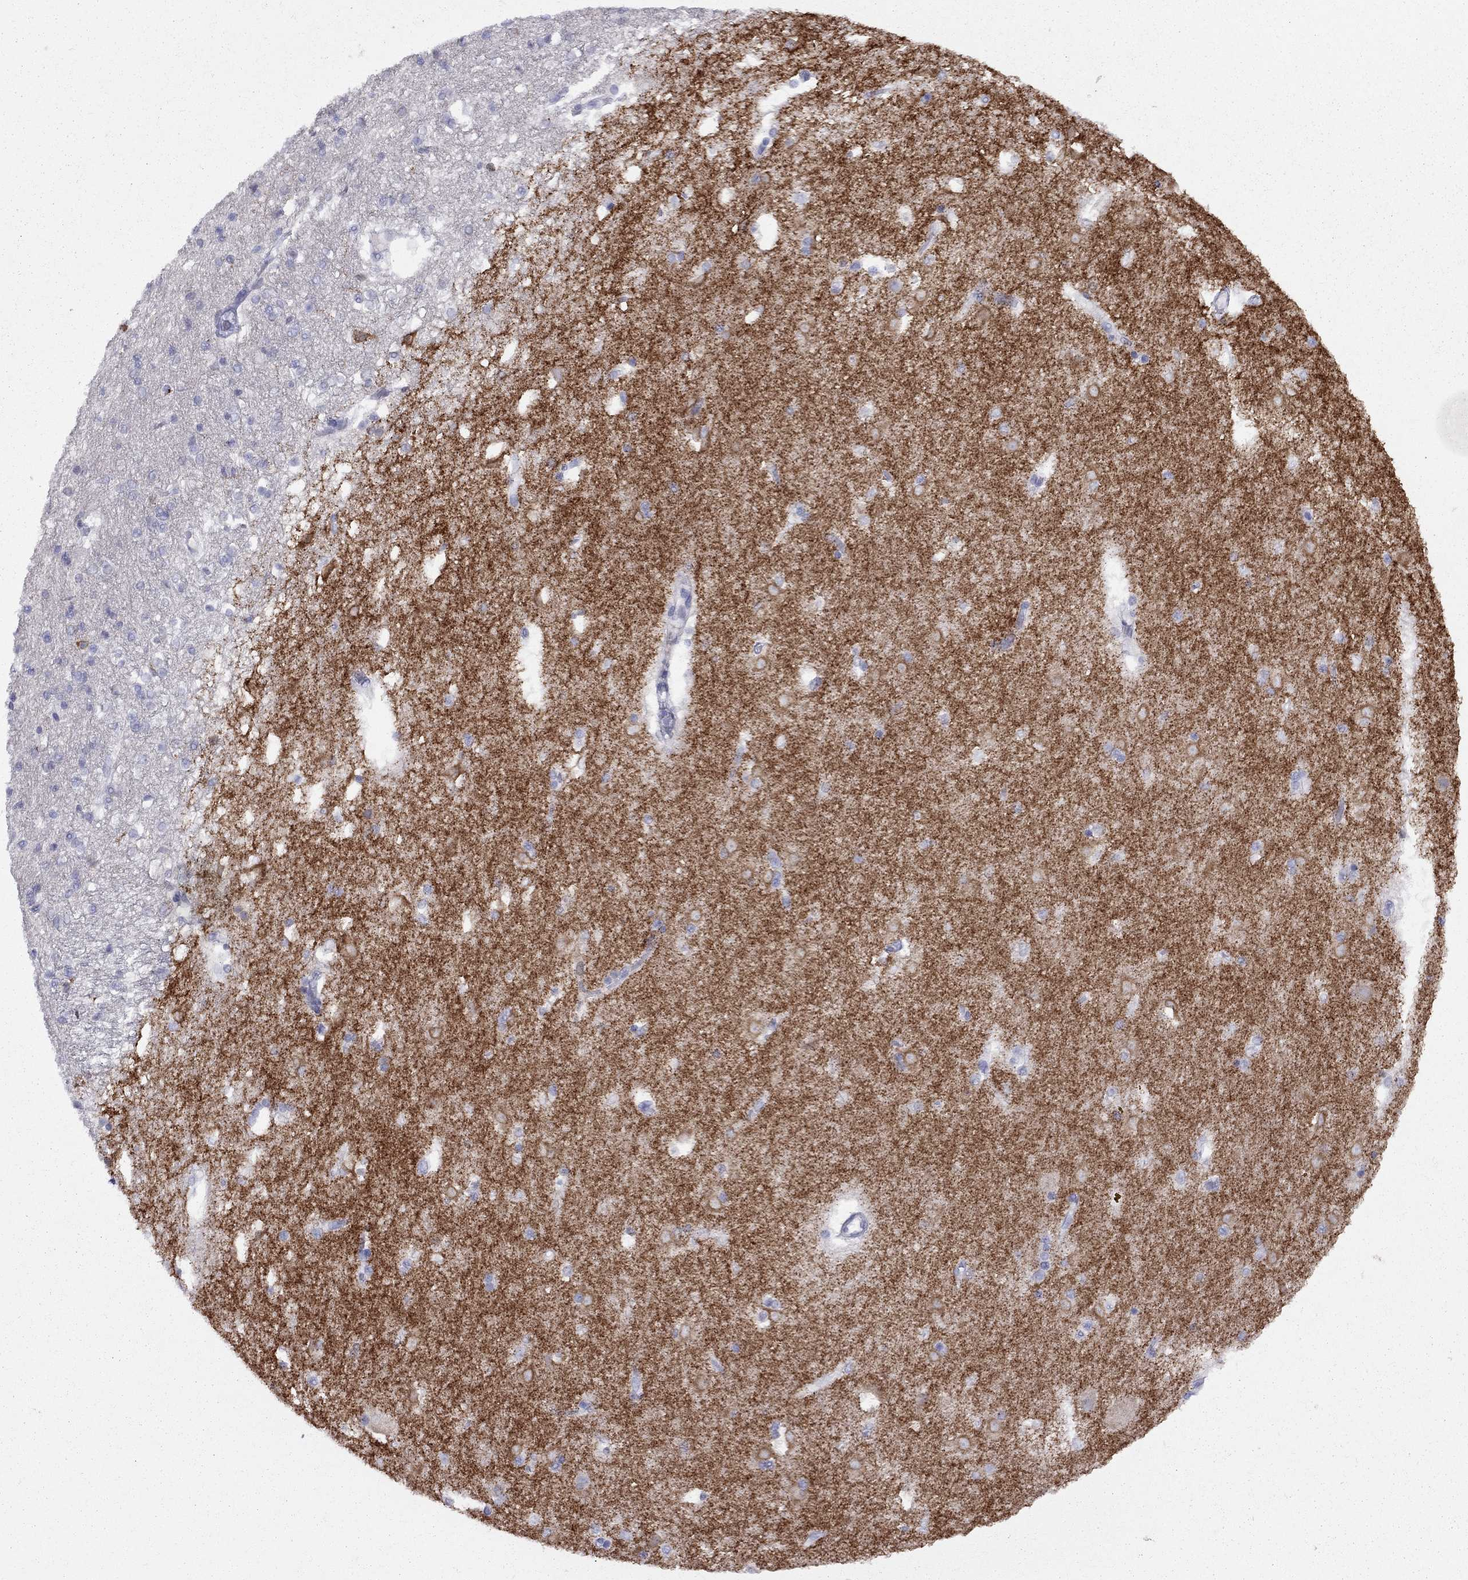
{"staining": {"intensity": "negative", "quantity": "none", "location": "none"}, "tissue": "caudate", "cell_type": "Glial cells", "image_type": "normal", "snomed": [{"axis": "morphology", "description": "Normal tissue, NOS"}, {"axis": "topography", "description": "Lateral ventricle wall"}], "caption": "A high-resolution histopathology image shows immunohistochemistry (IHC) staining of normal caudate, which exhibits no significant expression in glial cells. The staining was performed using DAB to visualize the protein expression in brown, while the nuclei were stained in blue with hematoxylin (Magnification: 20x).", "gene": "GRIA2", "patient": {"sex": "male", "age": 51}}